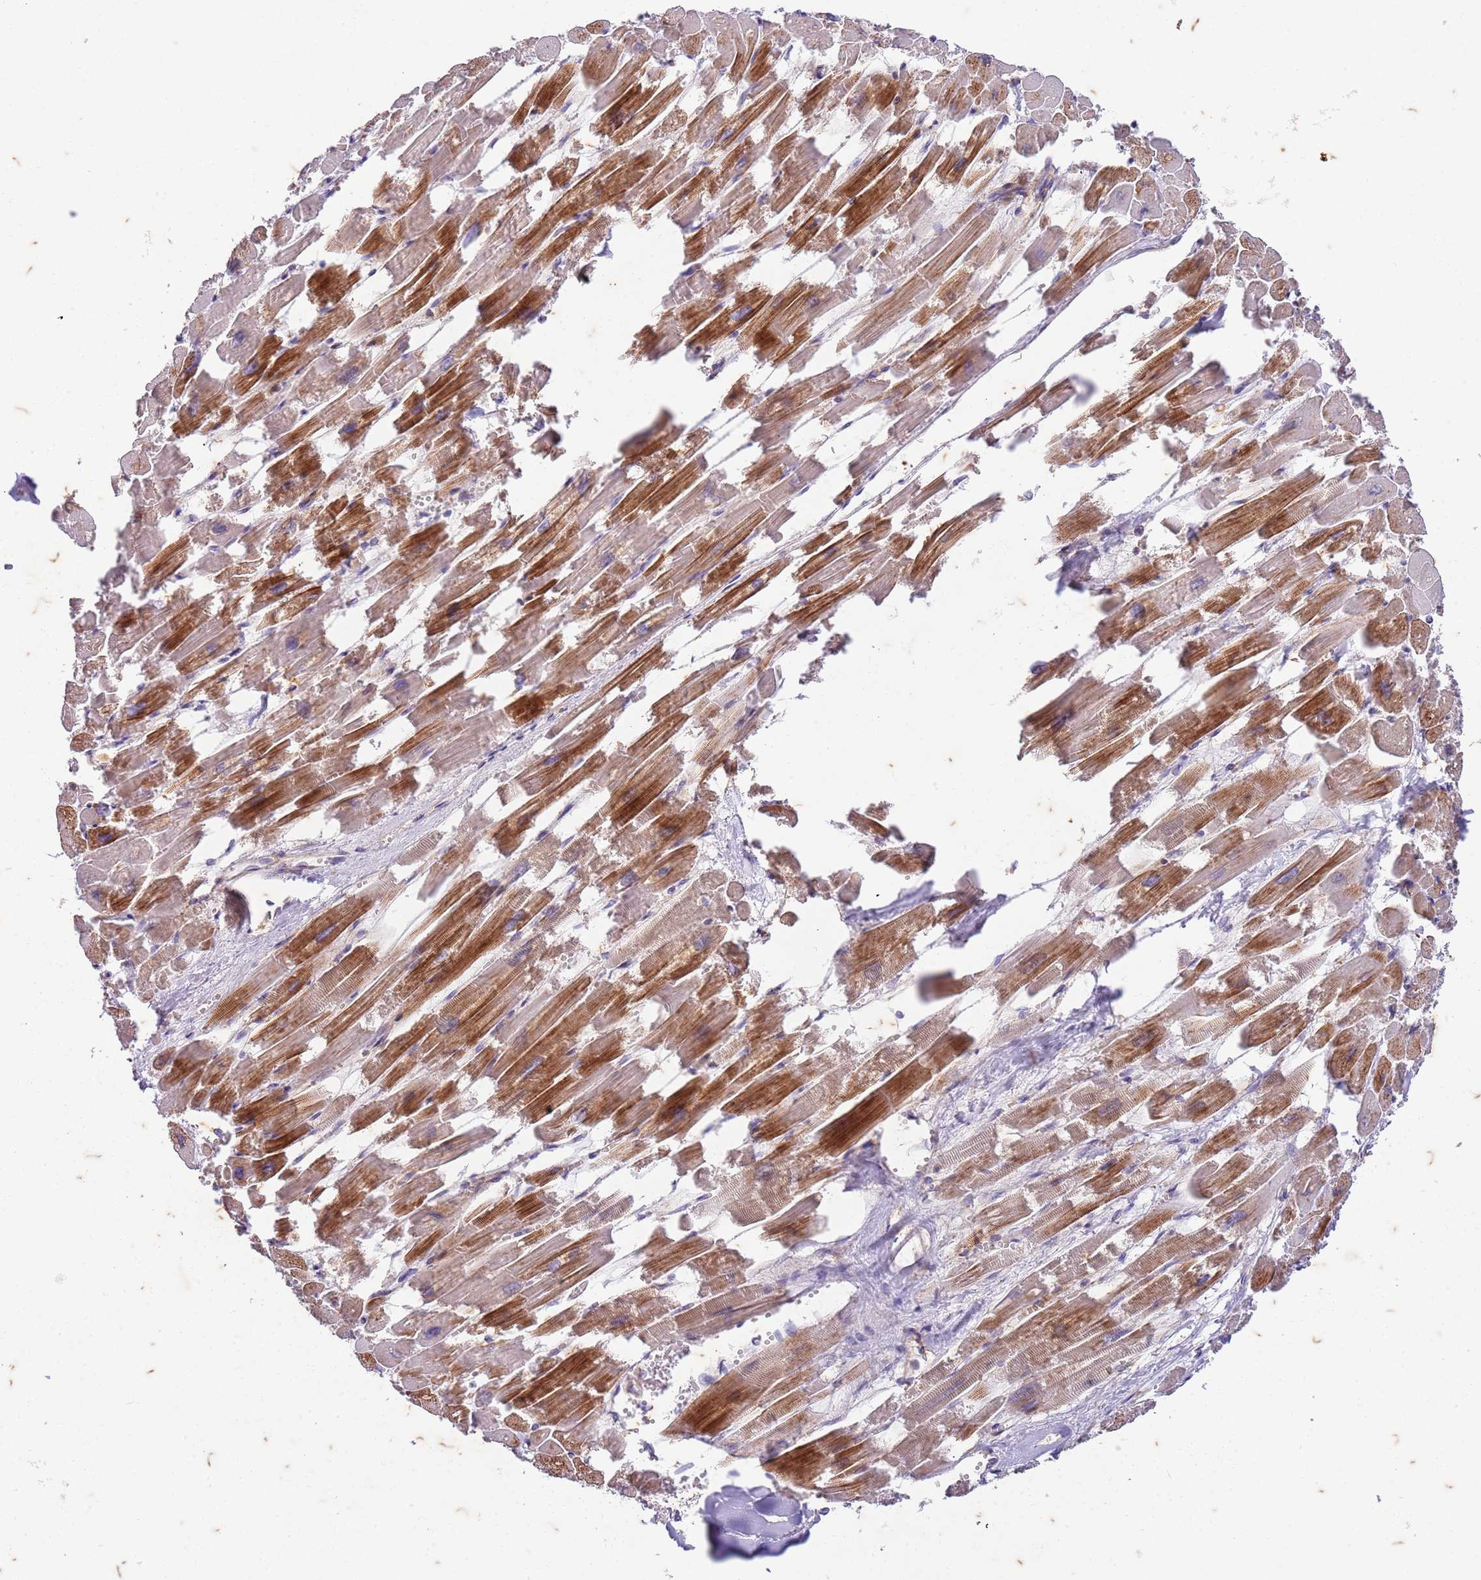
{"staining": {"intensity": "moderate", "quantity": "25%-75%", "location": "cytoplasmic/membranous"}, "tissue": "heart muscle", "cell_type": "Cardiomyocytes", "image_type": "normal", "snomed": [{"axis": "morphology", "description": "Normal tissue, NOS"}, {"axis": "topography", "description": "Heart"}], "caption": "IHC of benign human heart muscle reveals medium levels of moderate cytoplasmic/membranous staining in approximately 25%-75% of cardiomyocytes.", "gene": "RAPGEF3", "patient": {"sex": "male", "age": 54}}